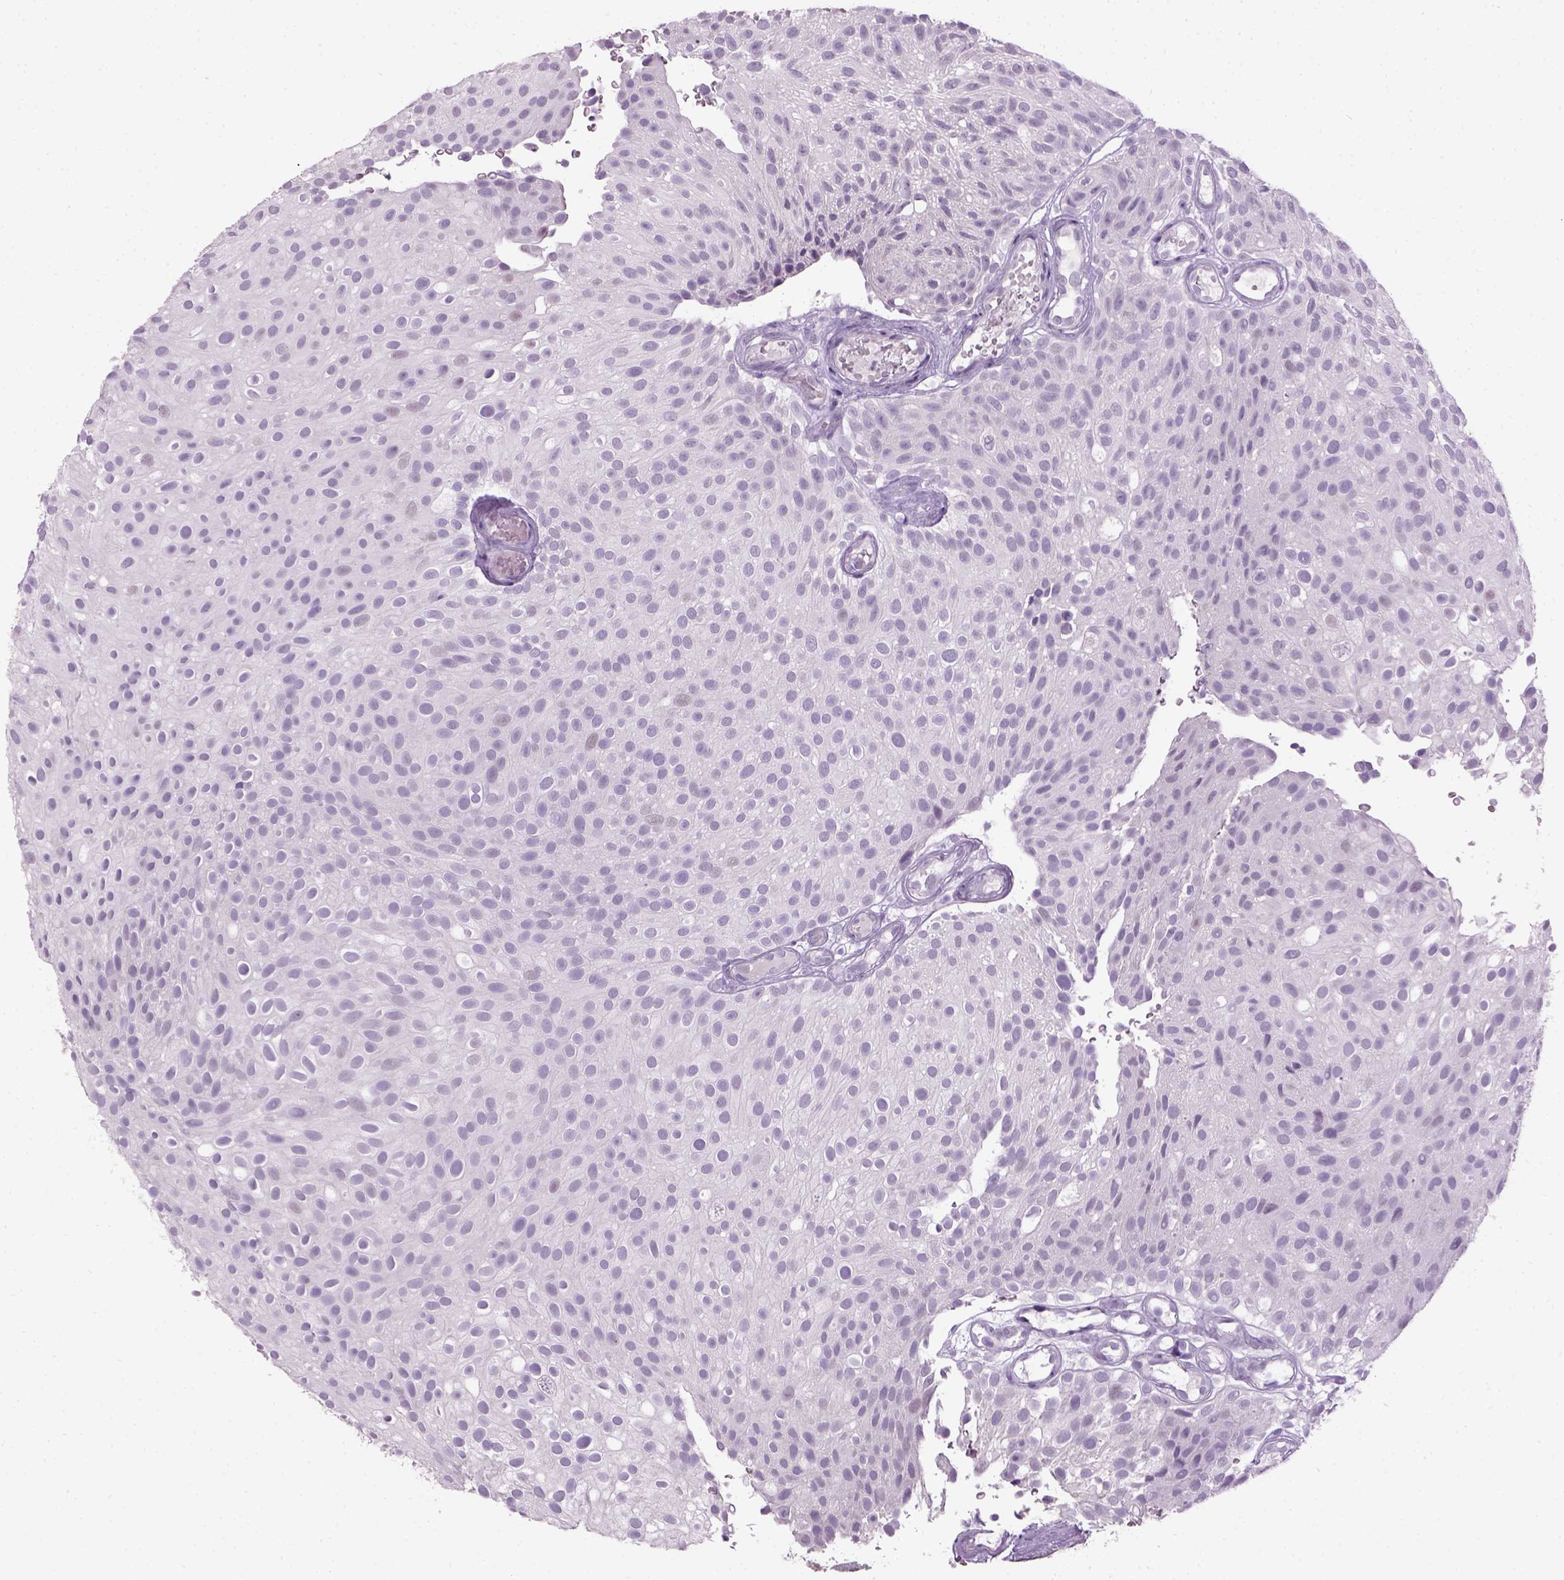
{"staining": {"intensity": "negative", "quantity": "none", "location": "none"}, "tissue": "urothelial cancer", "cell_type": "Tumor cells", "image_type": "cancer", "snomed": [{"axis": "morphology", "description": "Urothelial carcinoma, Low grade"}, {"axis": "topography", "description": "Urinary bladder"}], "caption": "The photomicrograph reveals no significant expression in tumor cells of urothelial carcinoma (low-grade).", "gene": "GABRB2", "patient": {"sex": "male", "age": 78}}